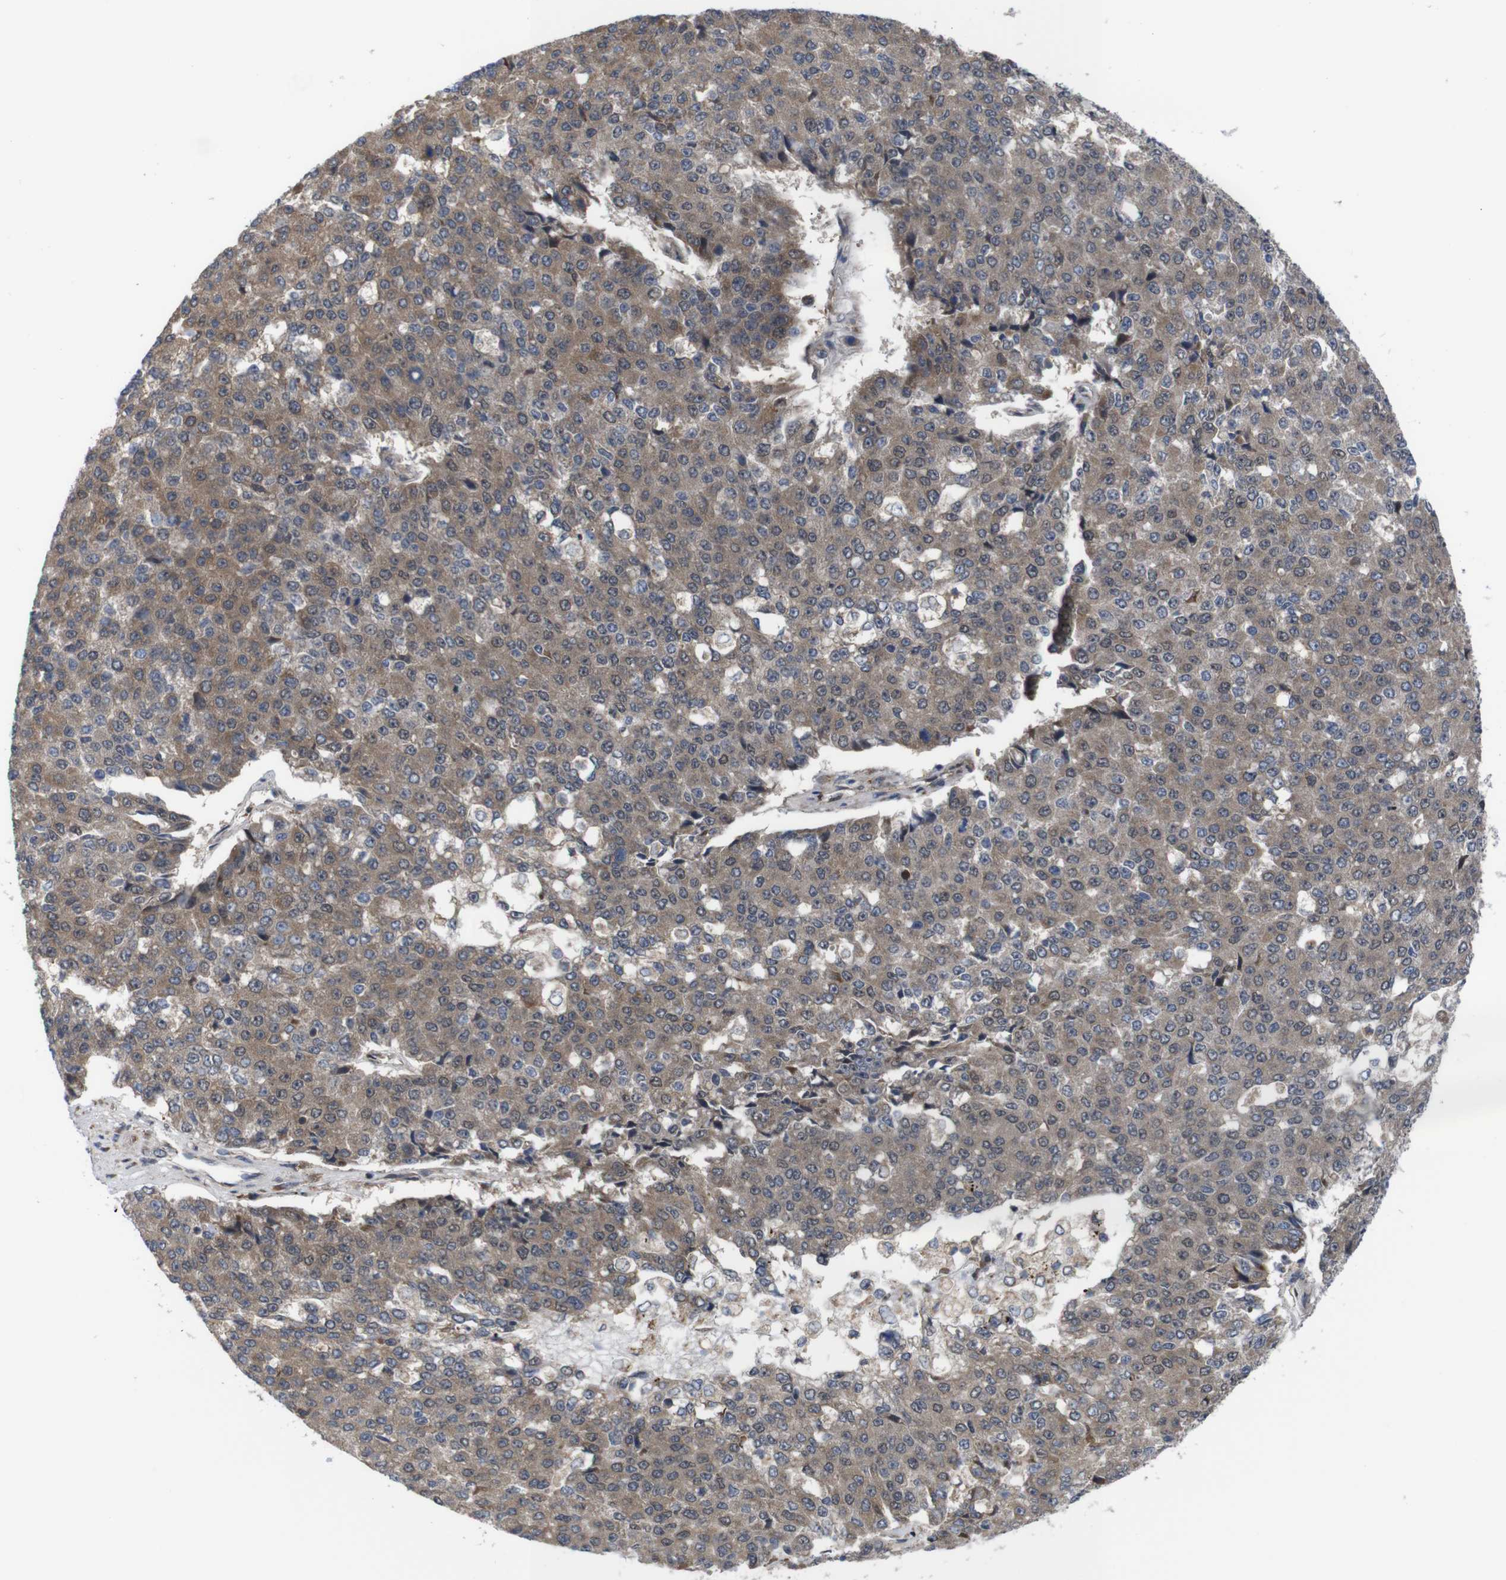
{"staining": {"intensity": "moderate", "quantity": ">75%", "location": "cytoplasmic/membranous"}, "tissue": "pancreatic cancer", "cell_type": "Tumor cells", "image_type": "cancer", "snomed": [{"axis": "morphology", "description": "Adenocarcinoma, NOS"}, {"axis": "topography", "description": "Pancreas"}], "caption": "The immunohistochemical stain shows moderate cytoplasmic/membranous positivity in tumor cells of adenocarcinoma (pancreatic) tissue.", "gene": "PTPN1", "patient": {"sex": "male", "age": 50}}